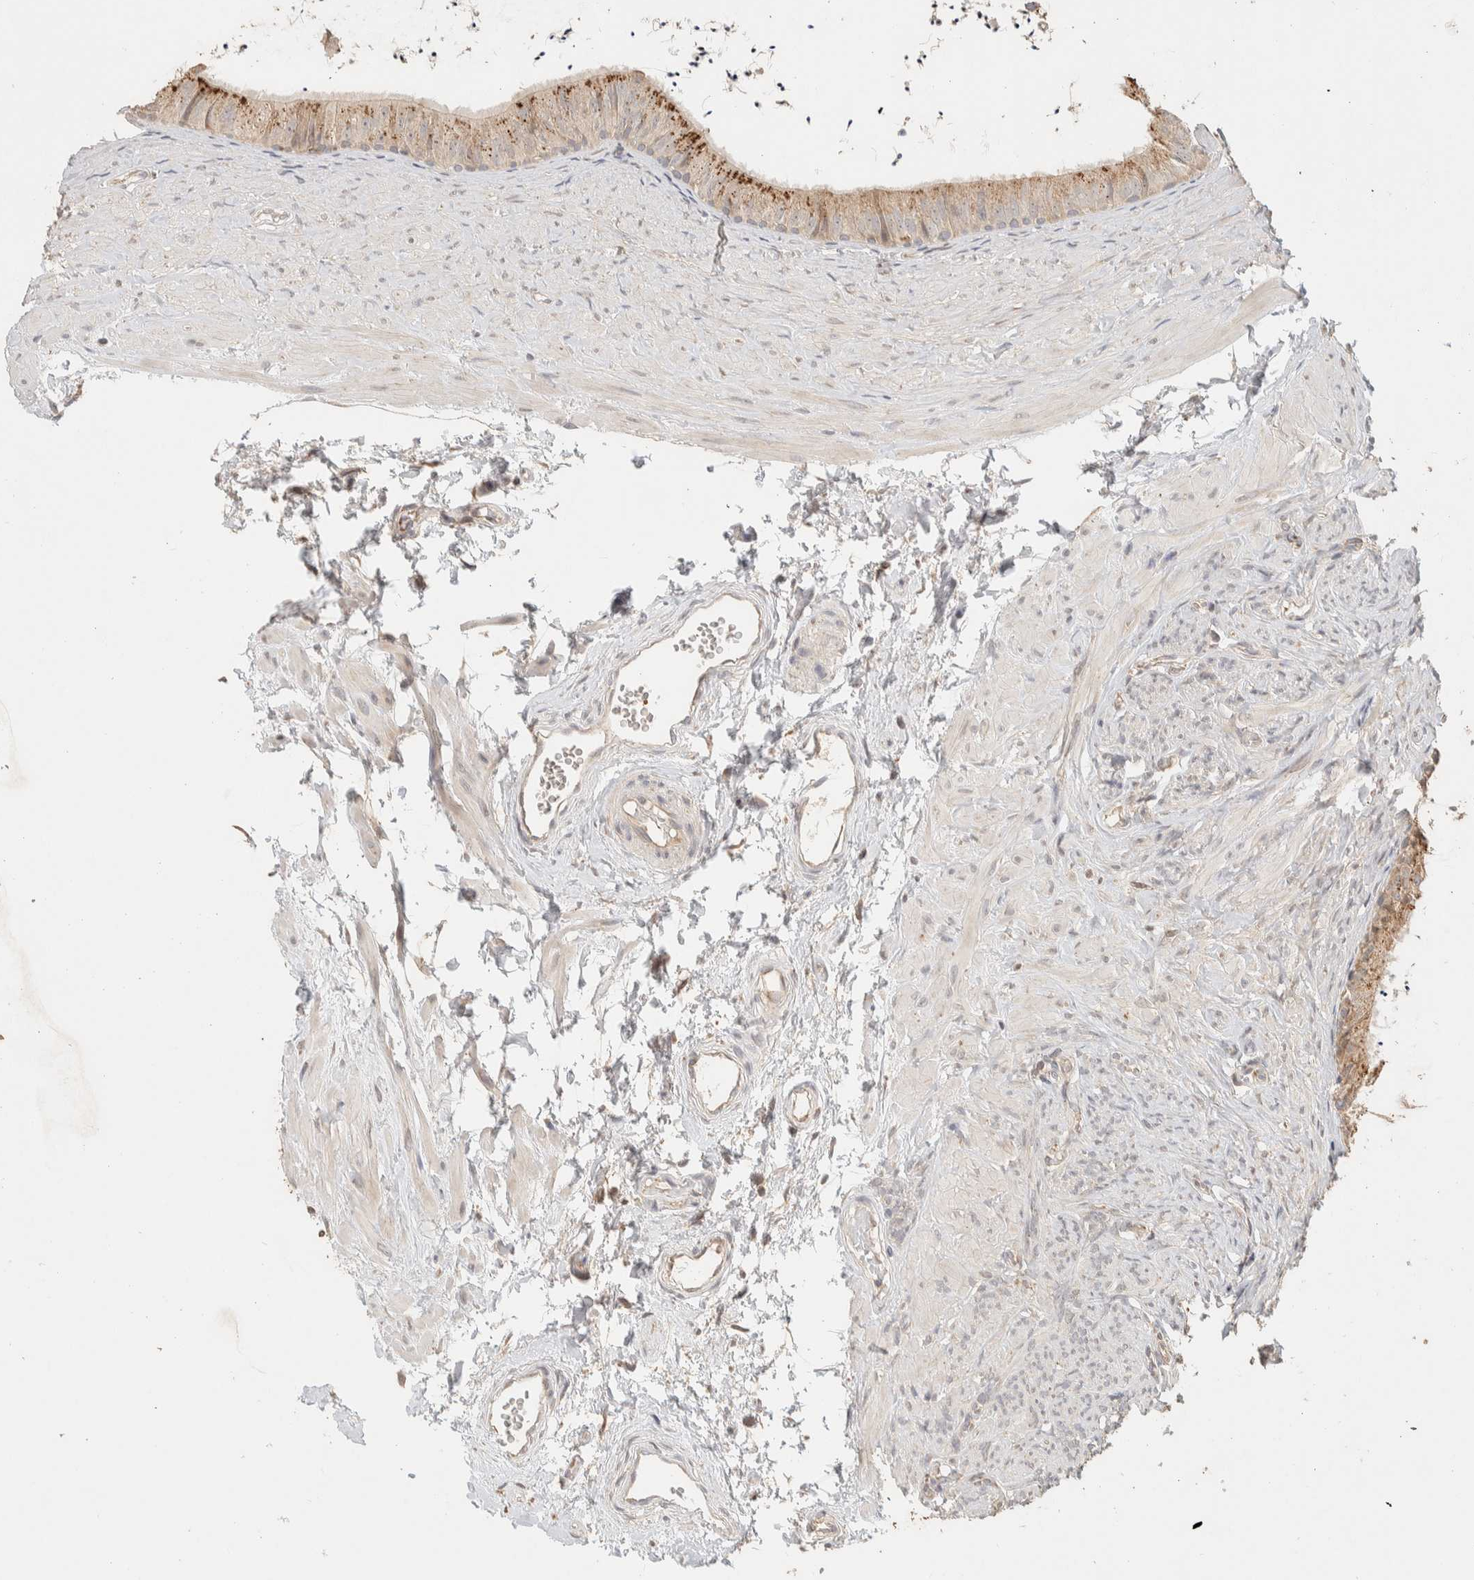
{"staining": {"intensity": "moderate", "quantity": ">75%", "location": "cytoplasmic/membranous"}, "tissue": "epididymis", "cell_type": "Glandular cells", "image_type": "normal", "snomed": [{"axis": "morphology", "description": "Normal tissue, NOS"}, {"axis": "topography", "description": "Epididymis"}], "caption": "Glandular cells exhibit medium levels of moderate cytoplasmic/membranous positivity in about >75% of cells in normal human epididymis. Immunohistochemistry stains the protein in brown and the nuclei are stained blue.", "gene": "ITPA", "patient": {"sex": "male", "age": 56}}